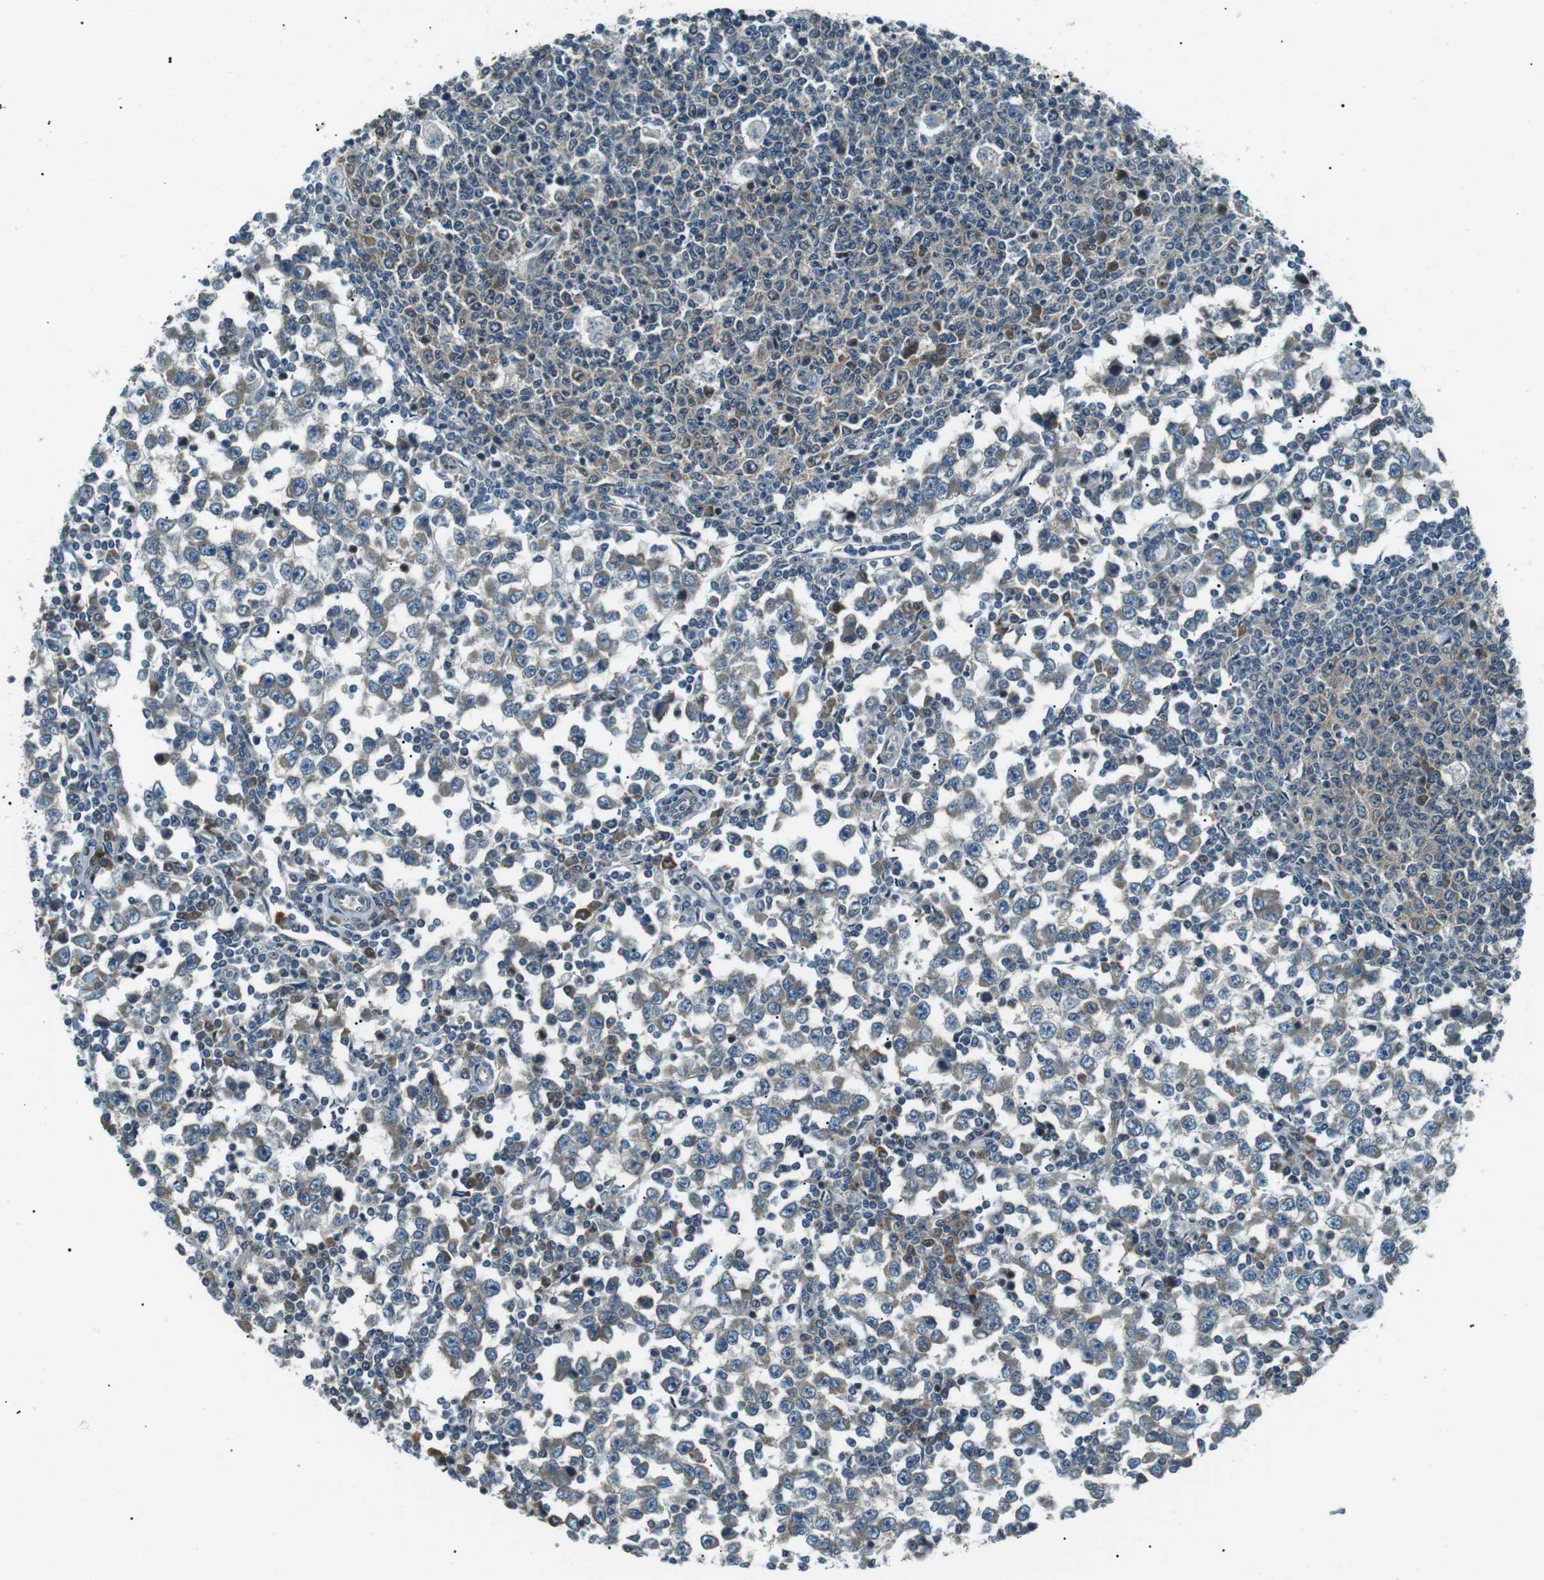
{"staining": {"intensity": "weak", "quantity": ">75%", "location": "cytoplasmic/membranous"}, "tissue": "testis cancer", "cell_type": "Tumor cells", "image_type": "cancer", "snomed": [{"axis": "morphology", "description": "Seminoma, NOS"}, {"axis": "topography", "description": "Testis"}], "caption": "Immunohistochemistry (IHC) (DAB) staining of testis cancer shows weak cytoplasmic/membranous protein staining in approximately >75% of tumor cells.", "gene": "TMEM74", "patient": {"sex": "male", "age": 65}}